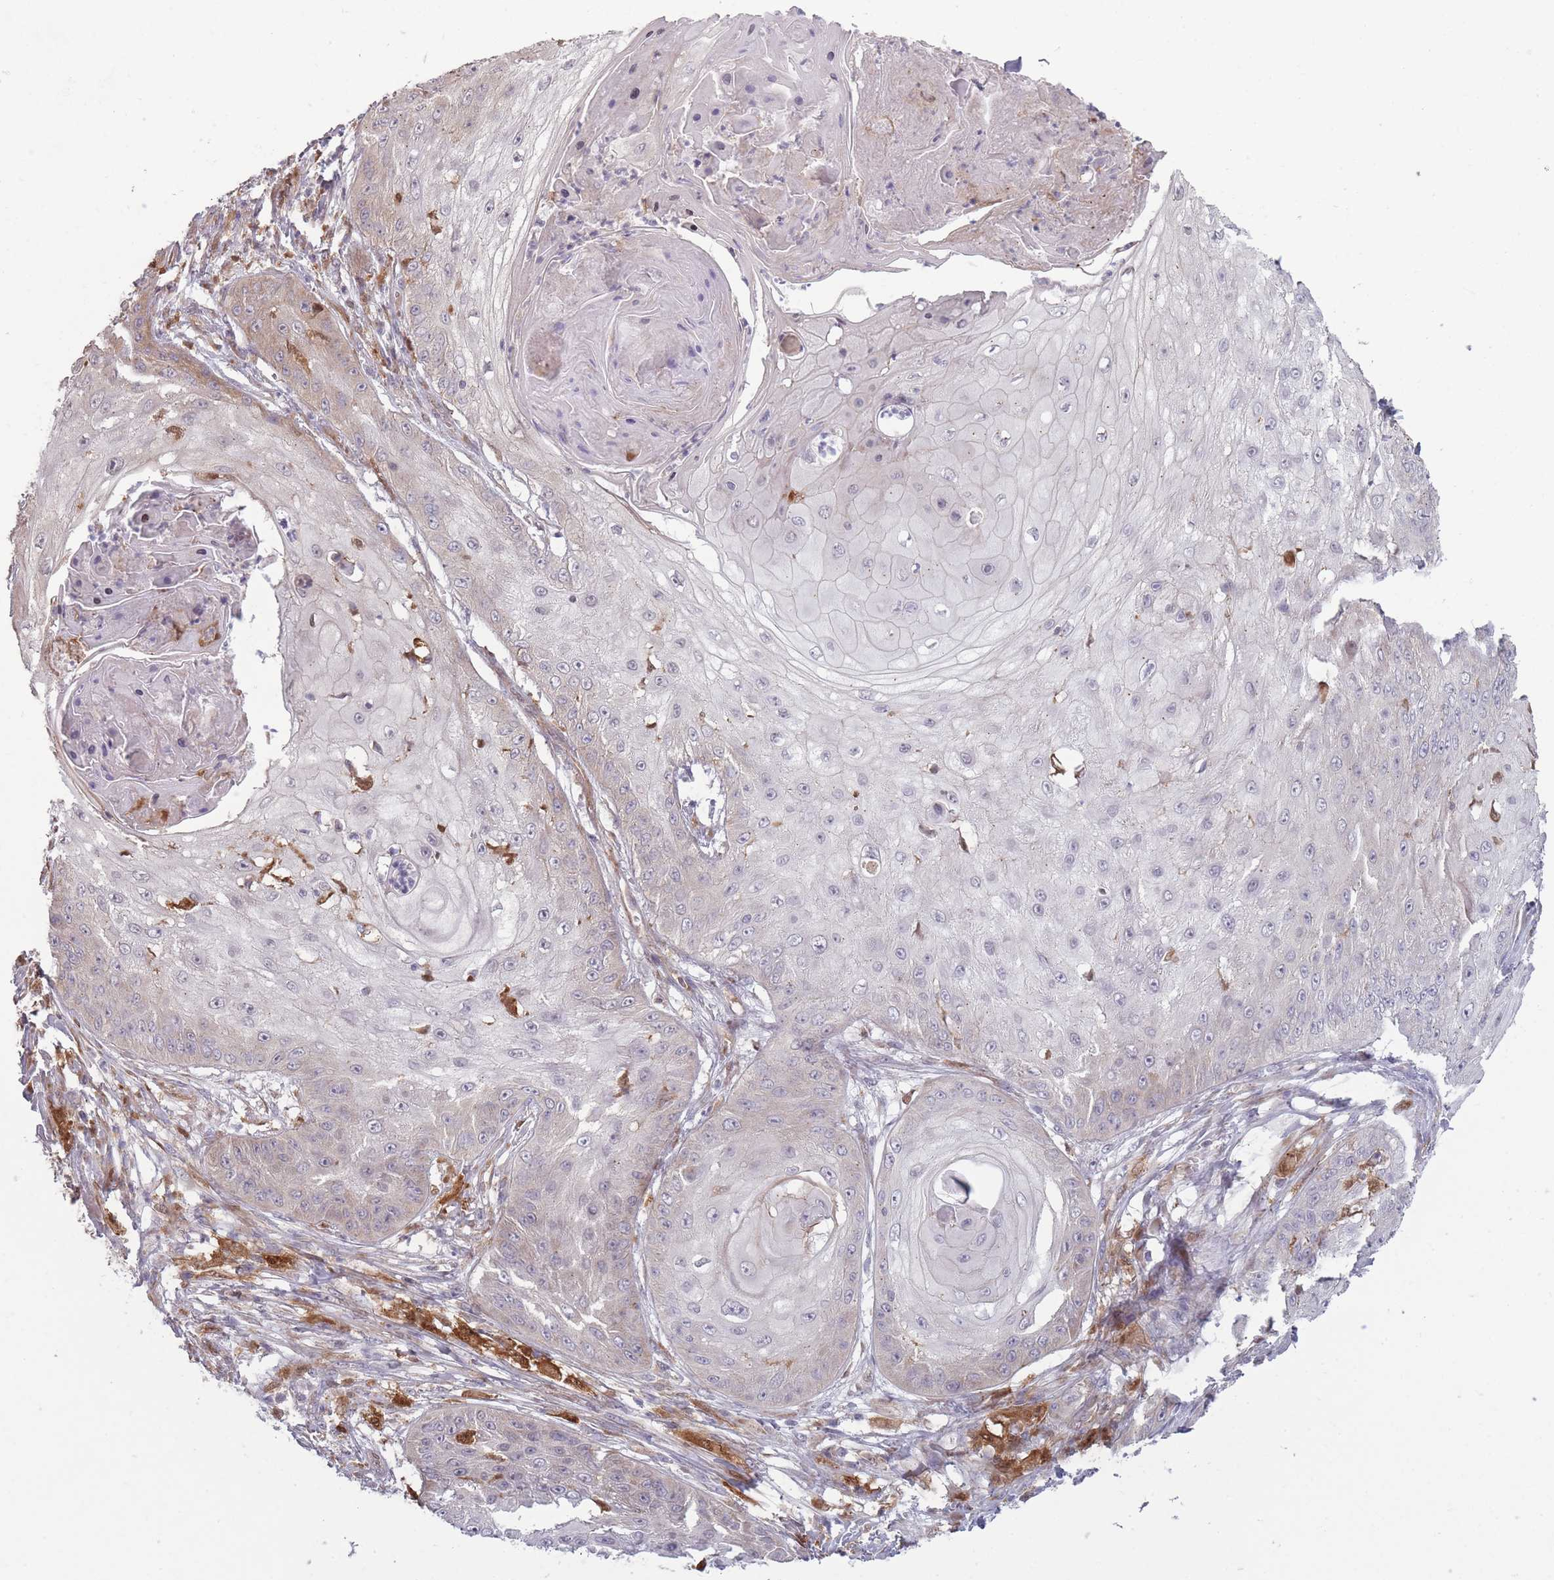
{"staining": {"intensity": "negative", "quantity": "none", "location": "none"}, "tissue": "skin cancer", "cell_type": "Tumor cells", "image_type": "cancer", "snomed": [{"axis": "morphology", "description": "Squamous cell carcinoma, NOS"}, {"axis": "topography", "description": "Skin"}], "caption": "A photomicrograph of human skin squamous cell carcinoma is negative for staining in tumor cells.", "gene": "LGALS9", "patient": {"sex": "male", "age": 70}}